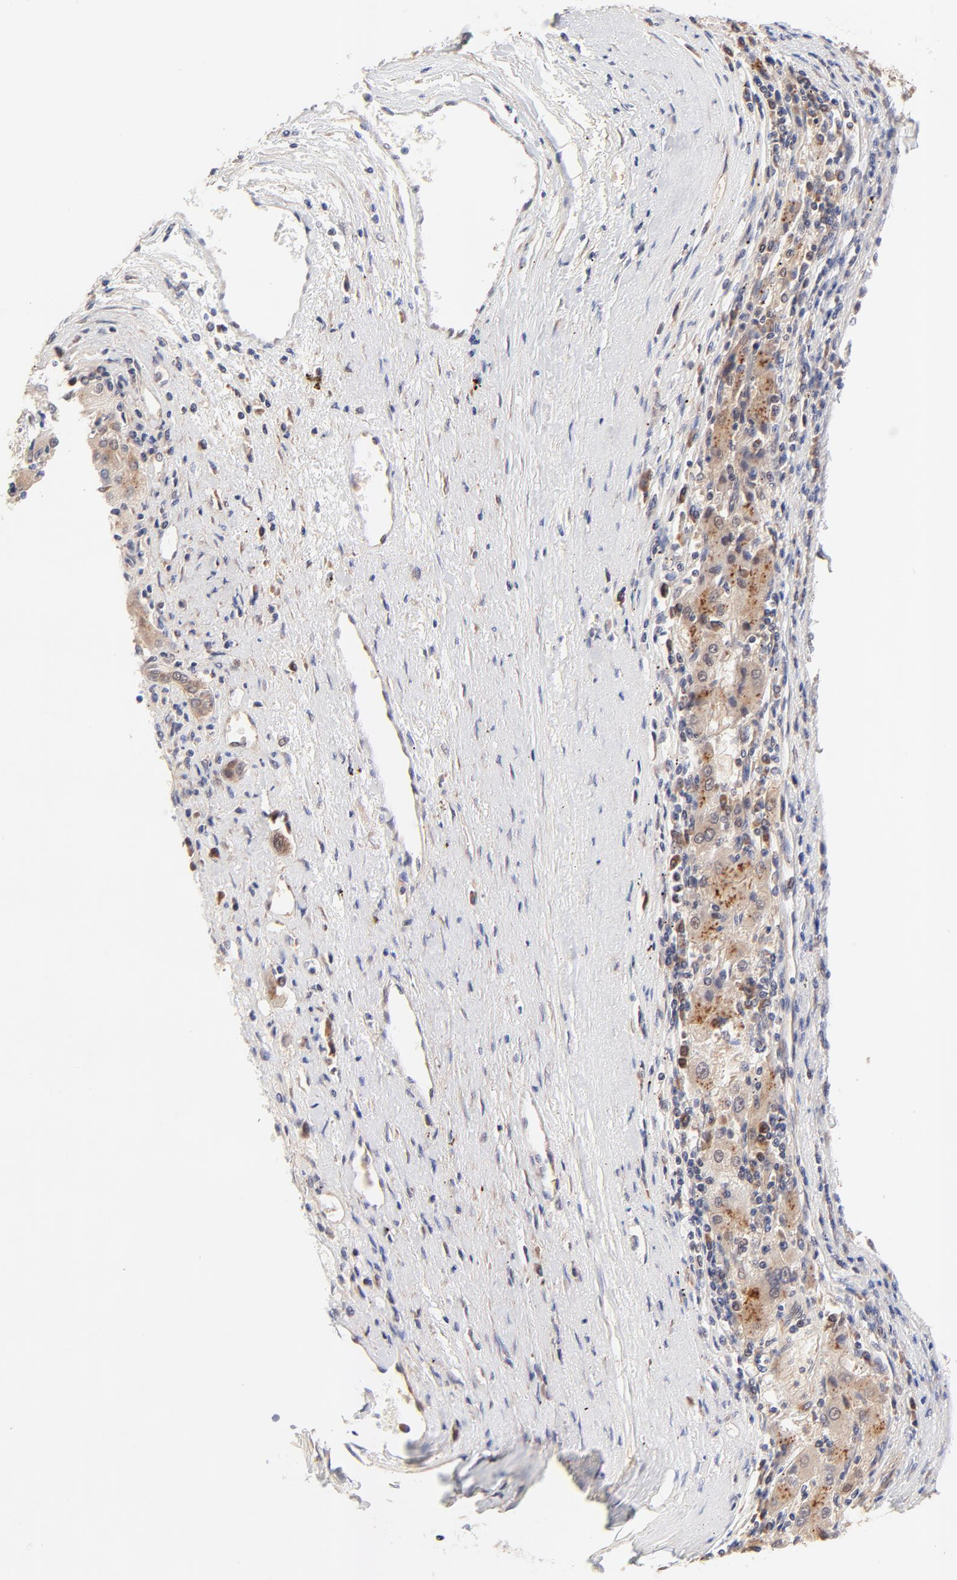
{"staining": {"intensity": "moderate", "quantity": ">75%", "location": "cytoplasmic/membranous"}, "tissue": "liver cancer", "cell_type": "Tumor cells", "image_type": "cancer", "snomed": [{"axis": "morphology", "description": "Carcinoma, Hepatocellular, NOS"}, {"axis": "topography", "description": "Liver"}], "caption": "Moderate cytoplasmic/membranous expression for a protein is seen in approximately >75% of tumor cells of liver hepatocellular carcinoma using immunohistochemistry (IHC).", "gene": "TXNL1", "patient": {"sex": "male", "age": 72}}